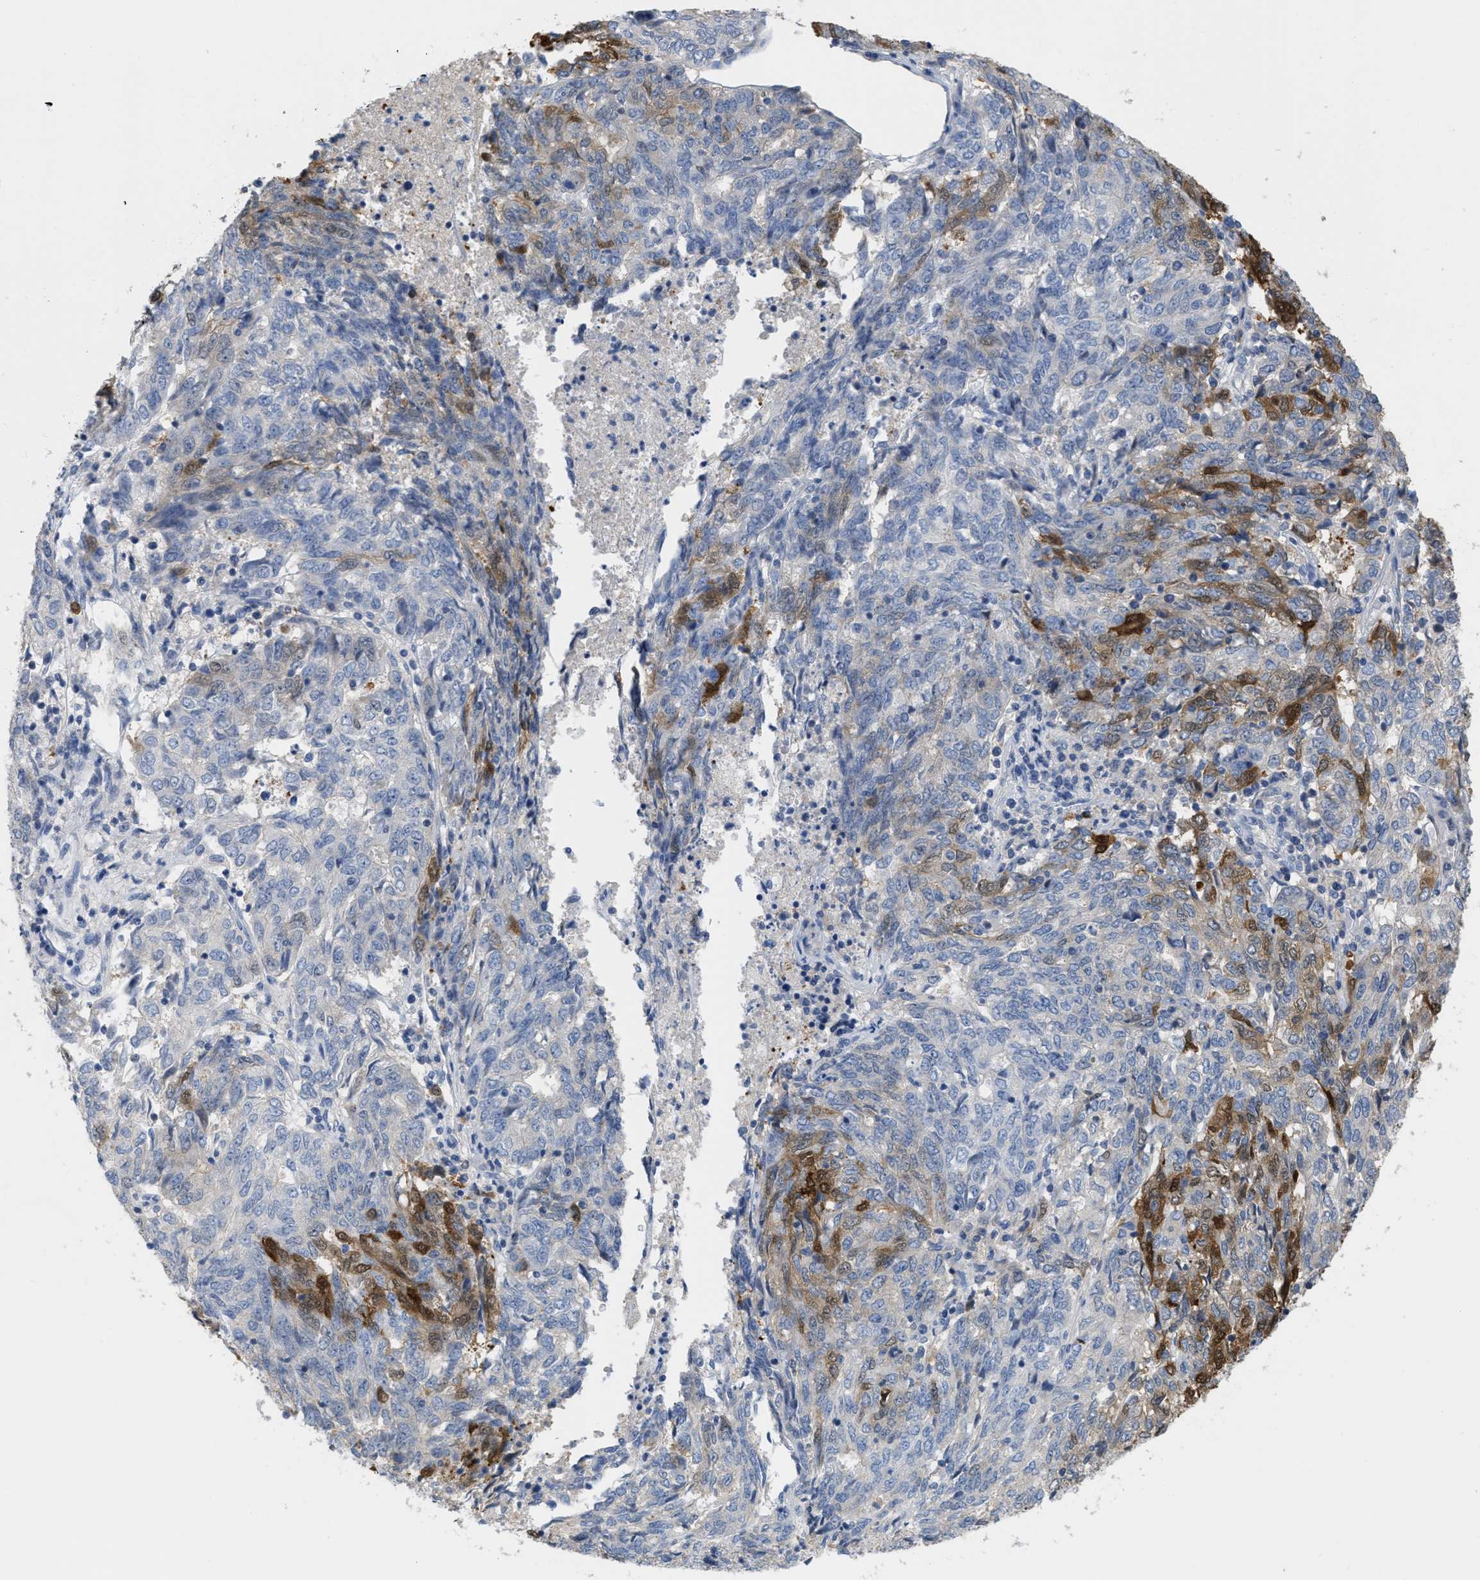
{"staining": {"intensity": "moderate", "quantity": "<25%", "location": "cytoplasmic/membranous"}, "tissue": "endometrial cancer", "cell_type": "Tumor cells", "image_type": "cancer", "snomed": [{"axis": "morphology", "description": "Adenocarcinoma, NOS"}, {"axis": "topography", "description": "Endometrium"}], "caption": "IHC micrograph of neoplastic tissue: endometrial adenocarcinoma stained using immunohistochemistry (IHC) reveals low levels of moderate protein expression localized specifically in the cytoplasmic/membranous of tumor cells, appearing as a cytoplasmic/membranous brown color.", "gene": "CRYM", "patient": {"sex": "female", "age": 80}}